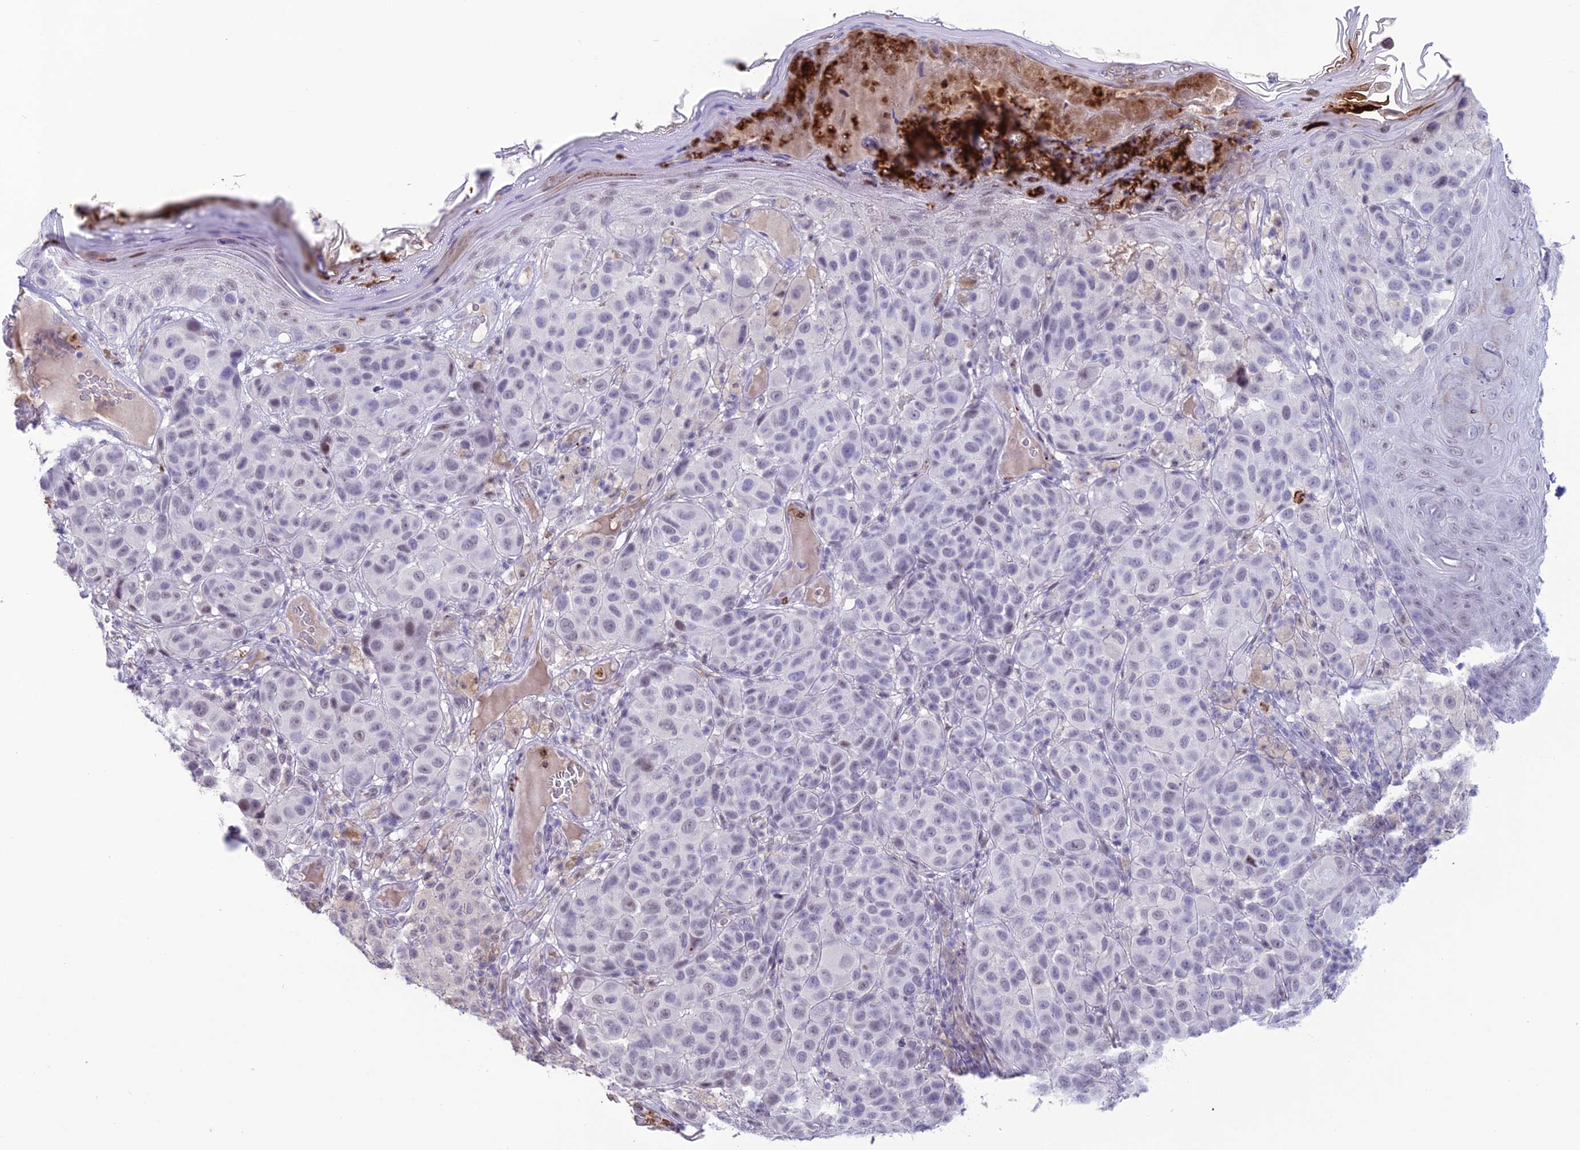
{"staining": {"intensity": "weak", "quantity": "<25%", "location": "nuclear"}, "tissue": "melanoma", "cell_type": "Tumor cells", "image_type": "cancer", "snomed": [{"axis": "morphology", "description": "Malignant melanoma, NOS"}, {"axis": "topography", "description": "Skin"}], "caption": "DAB (3,3'-diaminobenzidine) immunohistochemical staining of human malignant melanoma reveals no significant expression in tumor cells.", "gene": "MFSD2B", "patient": {"sex": "male", "age": 38}}